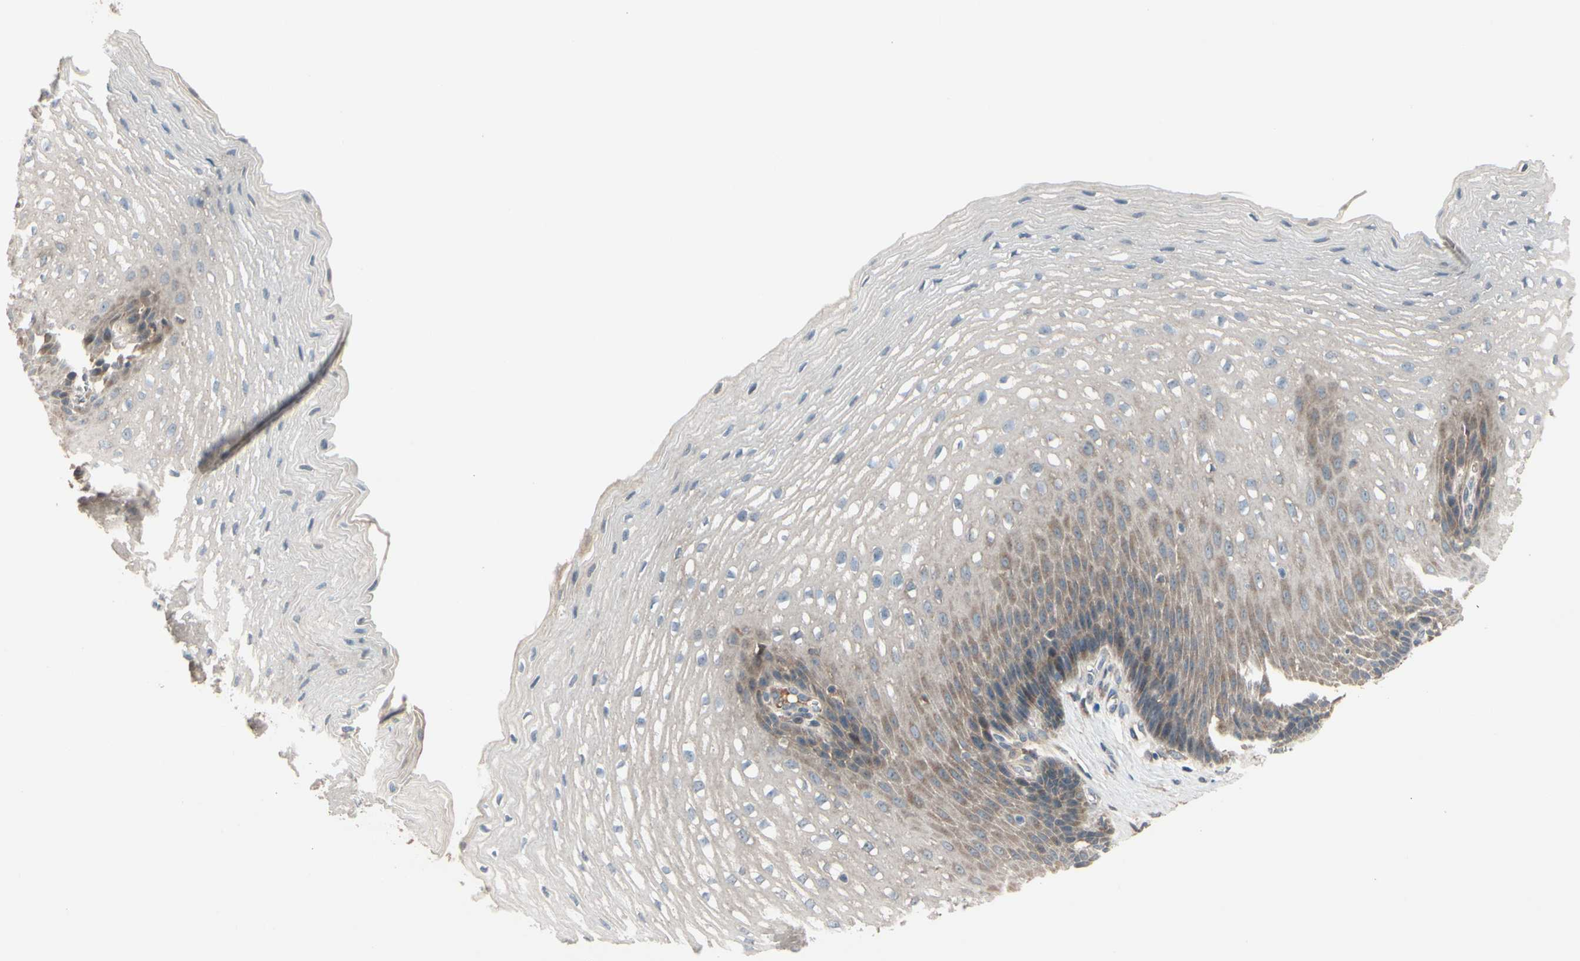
{"staining": {"intensity": "weak", "quantity": "25%-75%", "location": "cytoplasmic/membranous"}, "tissue": "esophagus", "cell_type": "Squamous epithelial cells", "image_type": "normal", "snomed": [{"axis": "morphology", "description": "Normal tissue, NOS"}, {"axis": "topography", "description": "Esophagus"}], "caption": "Immunohistochemical staining of normal human esophagus displays 25%-75% levels of weak cytoplasmic/membranous protein staining in approximately 25%-75% of squamous epithelial cells.", "gene": "SNX29", "patient": {"sex": "male", "age": 48}}